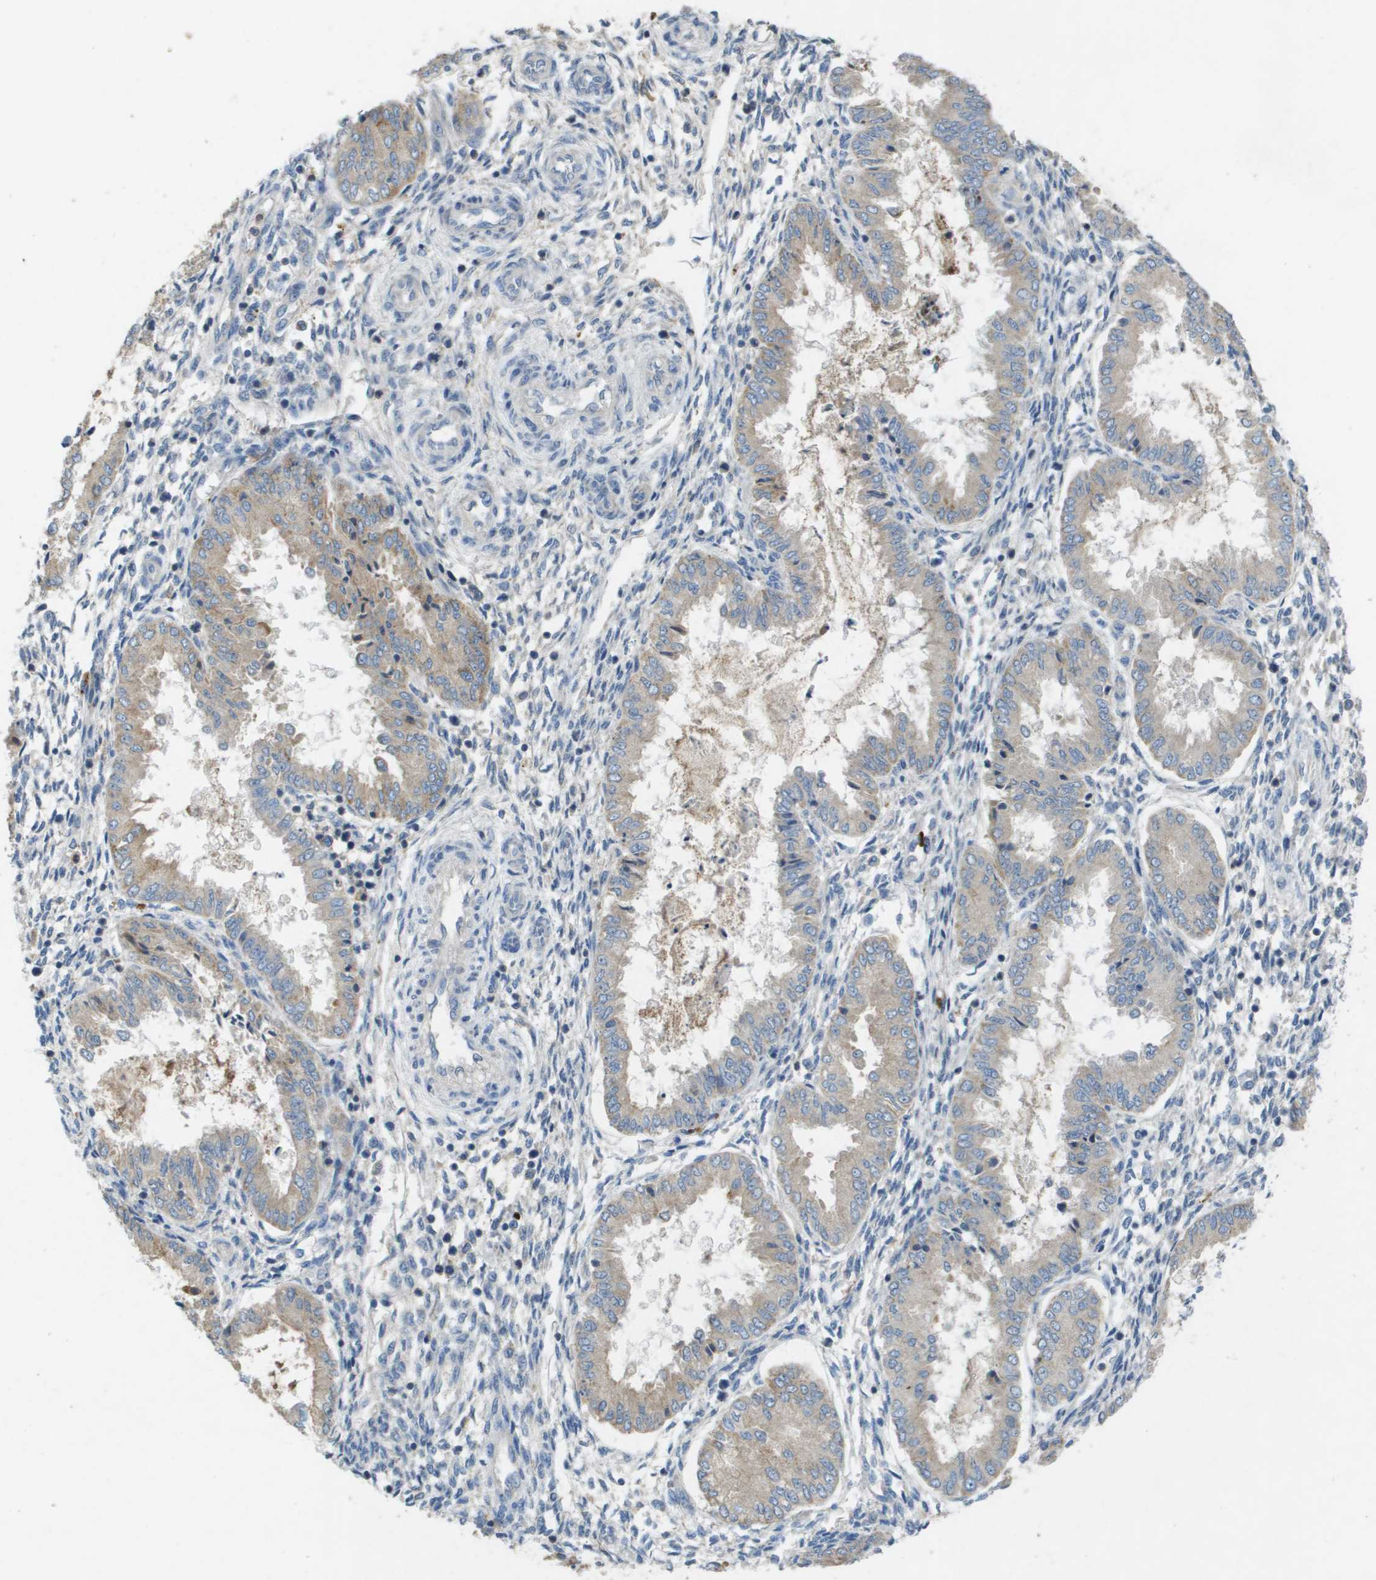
{"staining": {"intensity": "negative", "quantity": "none", "location": "none"}, "tissue": "endometrium", "cell_type": "Cells in endometrial stroma", "image_type": "normal", "snomed": [{"axis": "morphology", "description": "Normal tissue, NOS"}, {"axis": "topography", "description": "Endometrium"}], "caption": "Photomicrograph shows no protein positivity in cells in endometrial stroma of benign endometrium.", "gene": "CLCA4", "patient": {"sex": "female", "age": 33}}